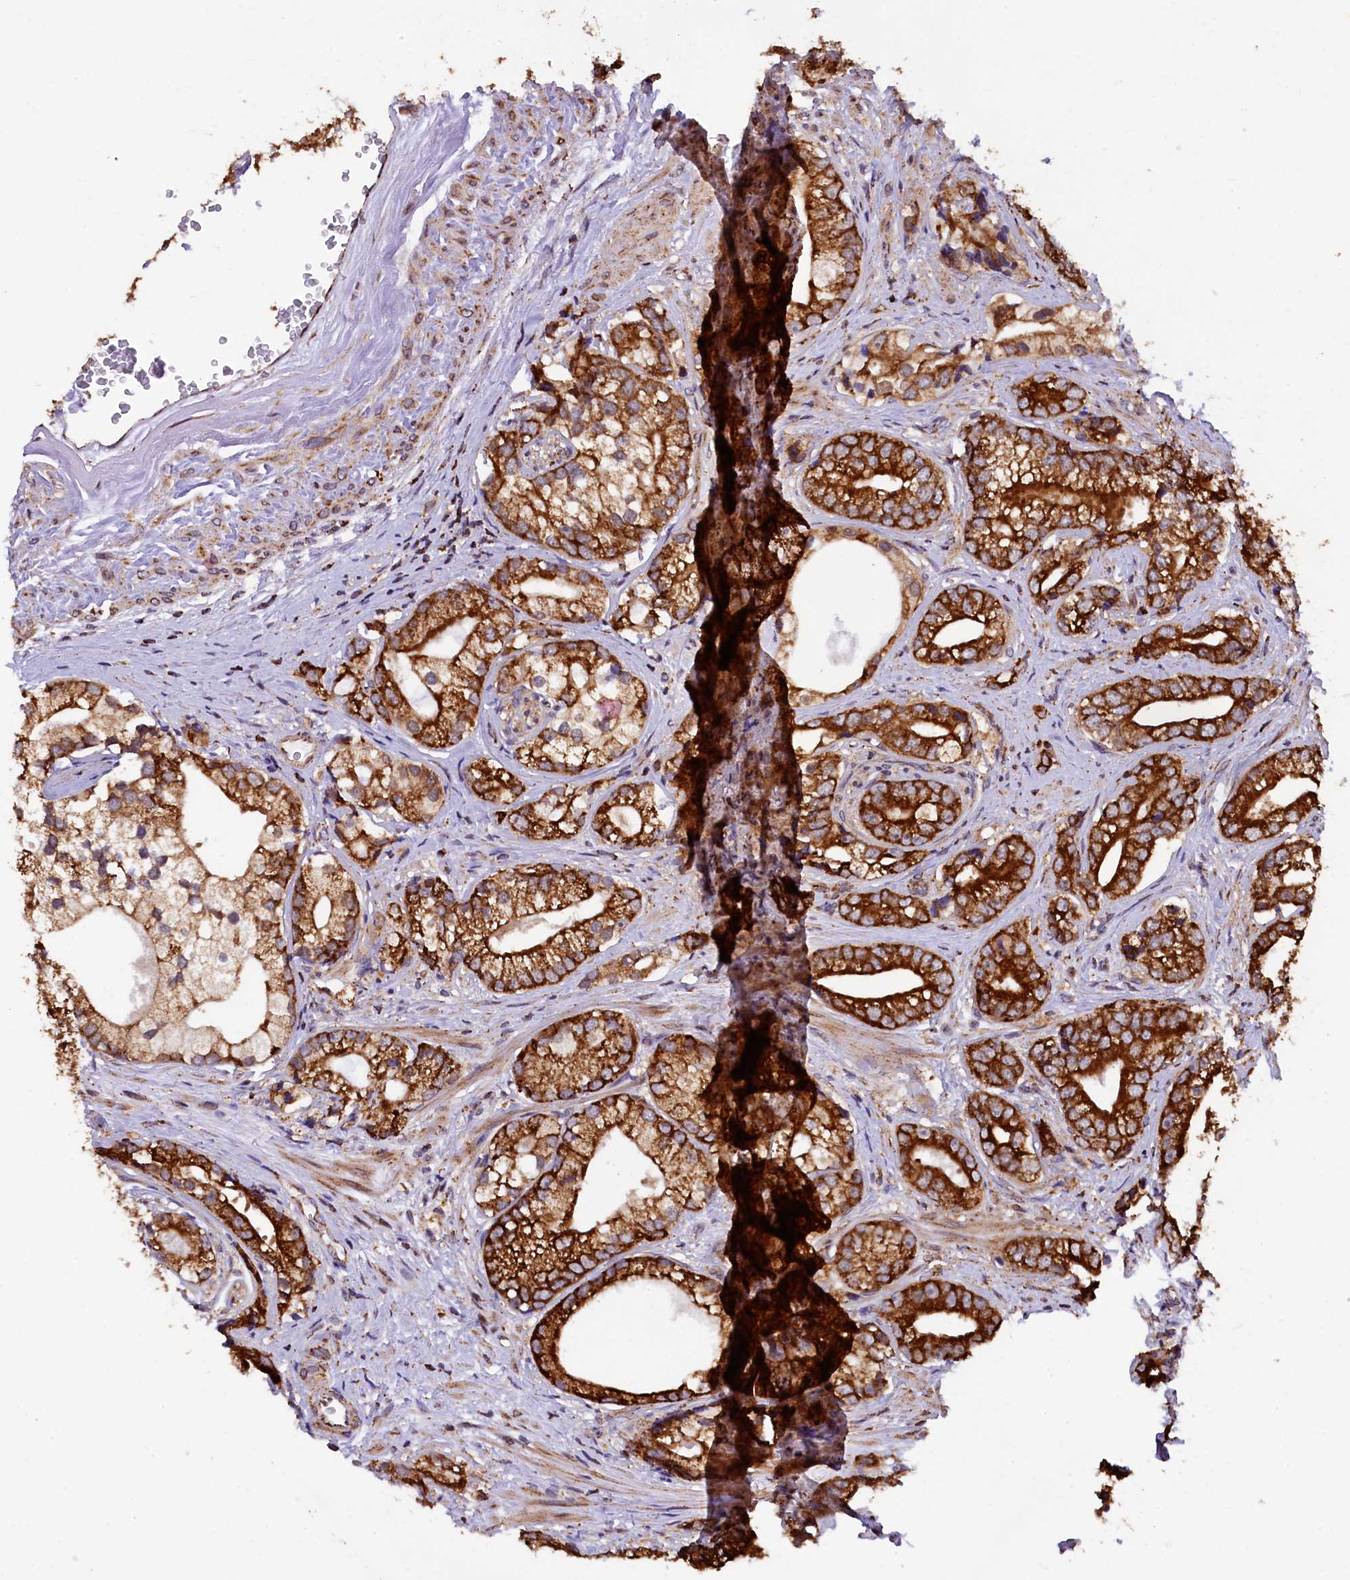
{"staining": {"intensity": "strong", "quantity": ">75%", "location": "cytoplasmic/membranous"}, "tissue": "prostate cancer", "cell_type": "Tumor cells", "image_type": "cancer", "snomed": [{"axis": "morphology", "description": "Adenocarcinoma, High grade"}, {"axis": "topography", "description": "Prostate"}], "caption": "High-grade adenocarcinoma (prostate) stained for a protein displays strong cytoplasmic/membranous positivity in tumor cells. The protein of interest is stained brown, and the nuclei are stained in blue (DAB (3,3'-diaminobenzidine) IHC with brightfield microscopy, high magnification).", "gene": "KLC2", "patient": {"sex": "male", "age": 75}}